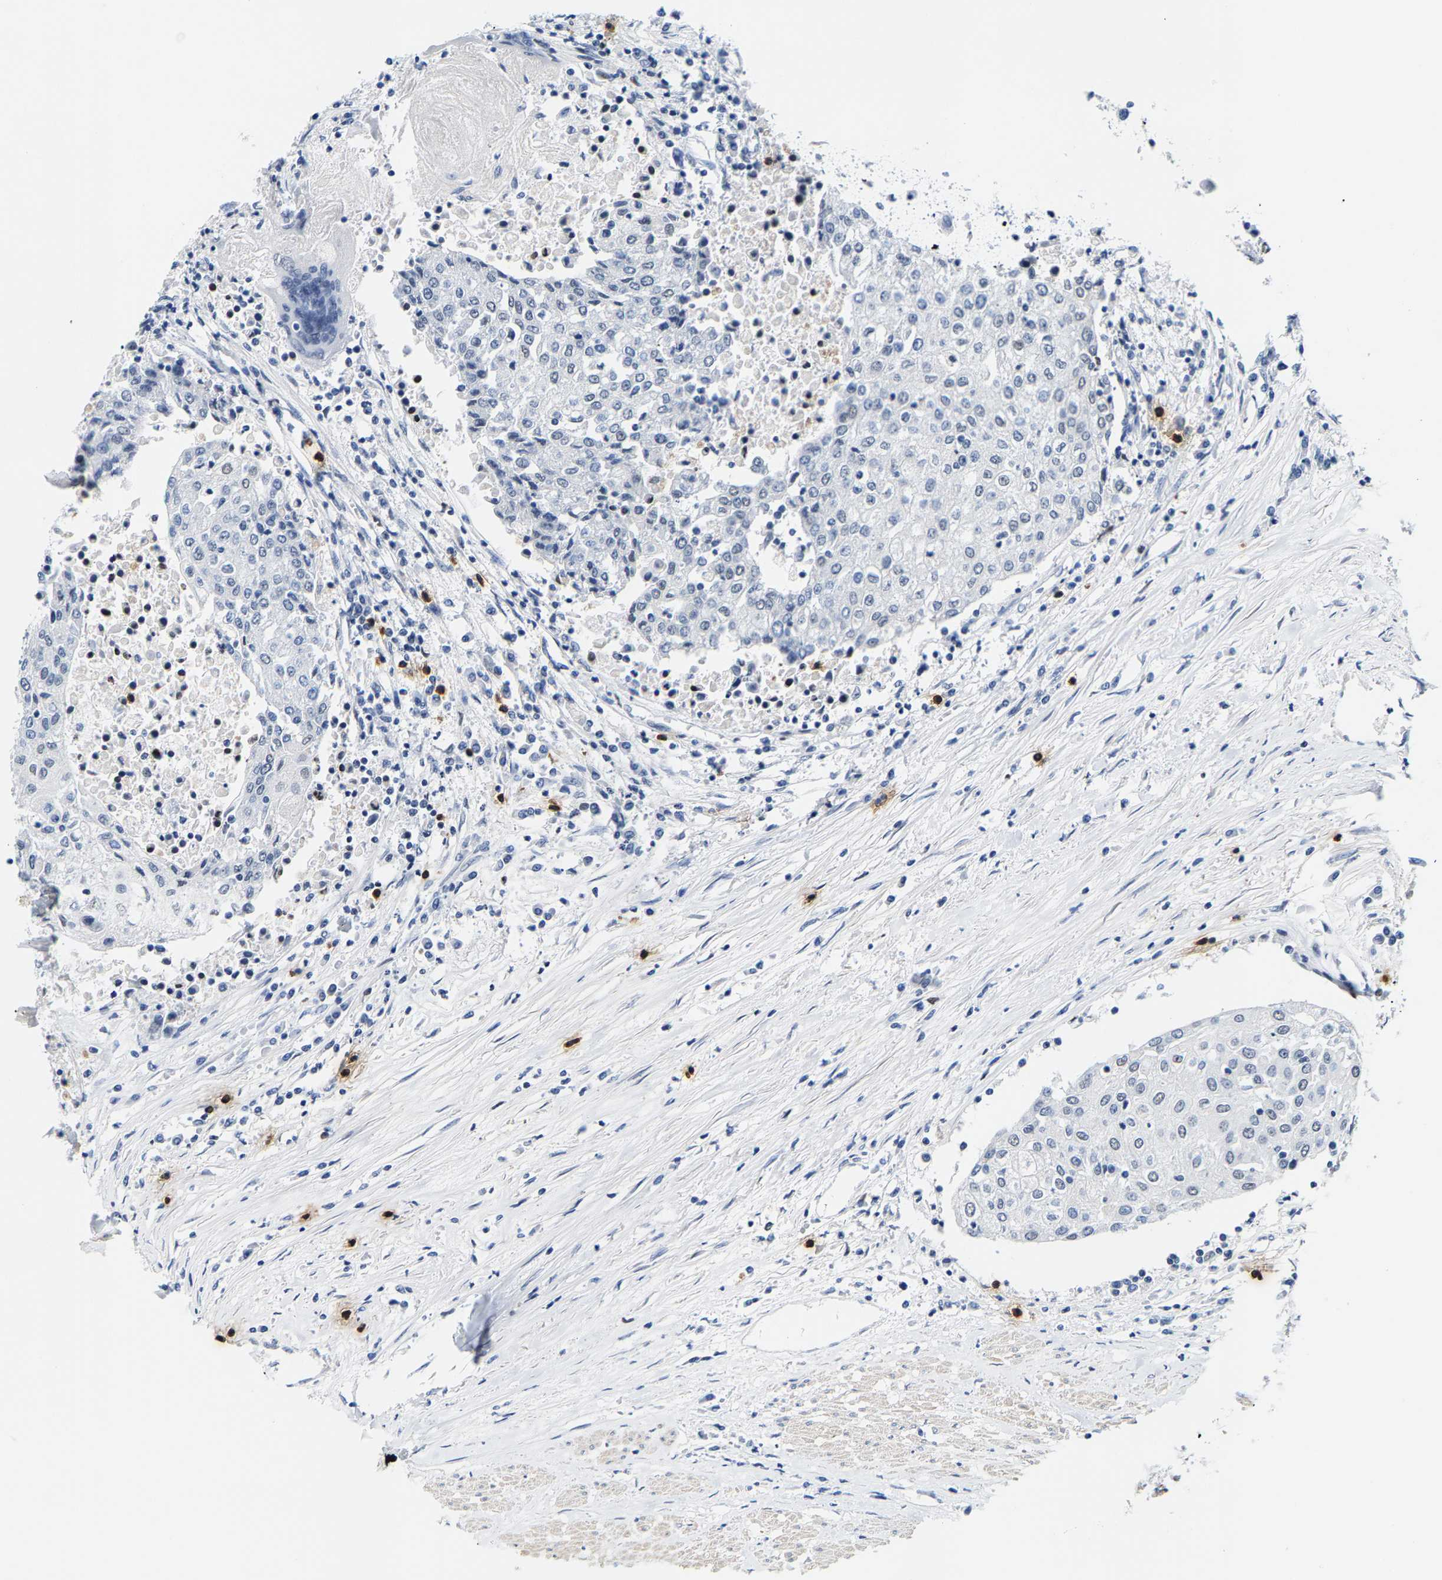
{"staining": {"intensity": "negative", "quantity": "none", "location": "none"}, "tissue": "urothelial cancer", "cell_type": "Tumor cells", "image_type": "cancer", "snomed": [{"axis": "morphology", "description": "Urothelial carcinoma, High grade"}, {"axis": "topography", "description": "Urinary bladder"}], "caption": "High power microscopy photomicrograph of an immunohistochemistry histopathology image of urothelial cancer, revealing no significant positivity in tumor cells.", "gene": "SETD1B", "patient": {"sex": "female", "age": 85}}